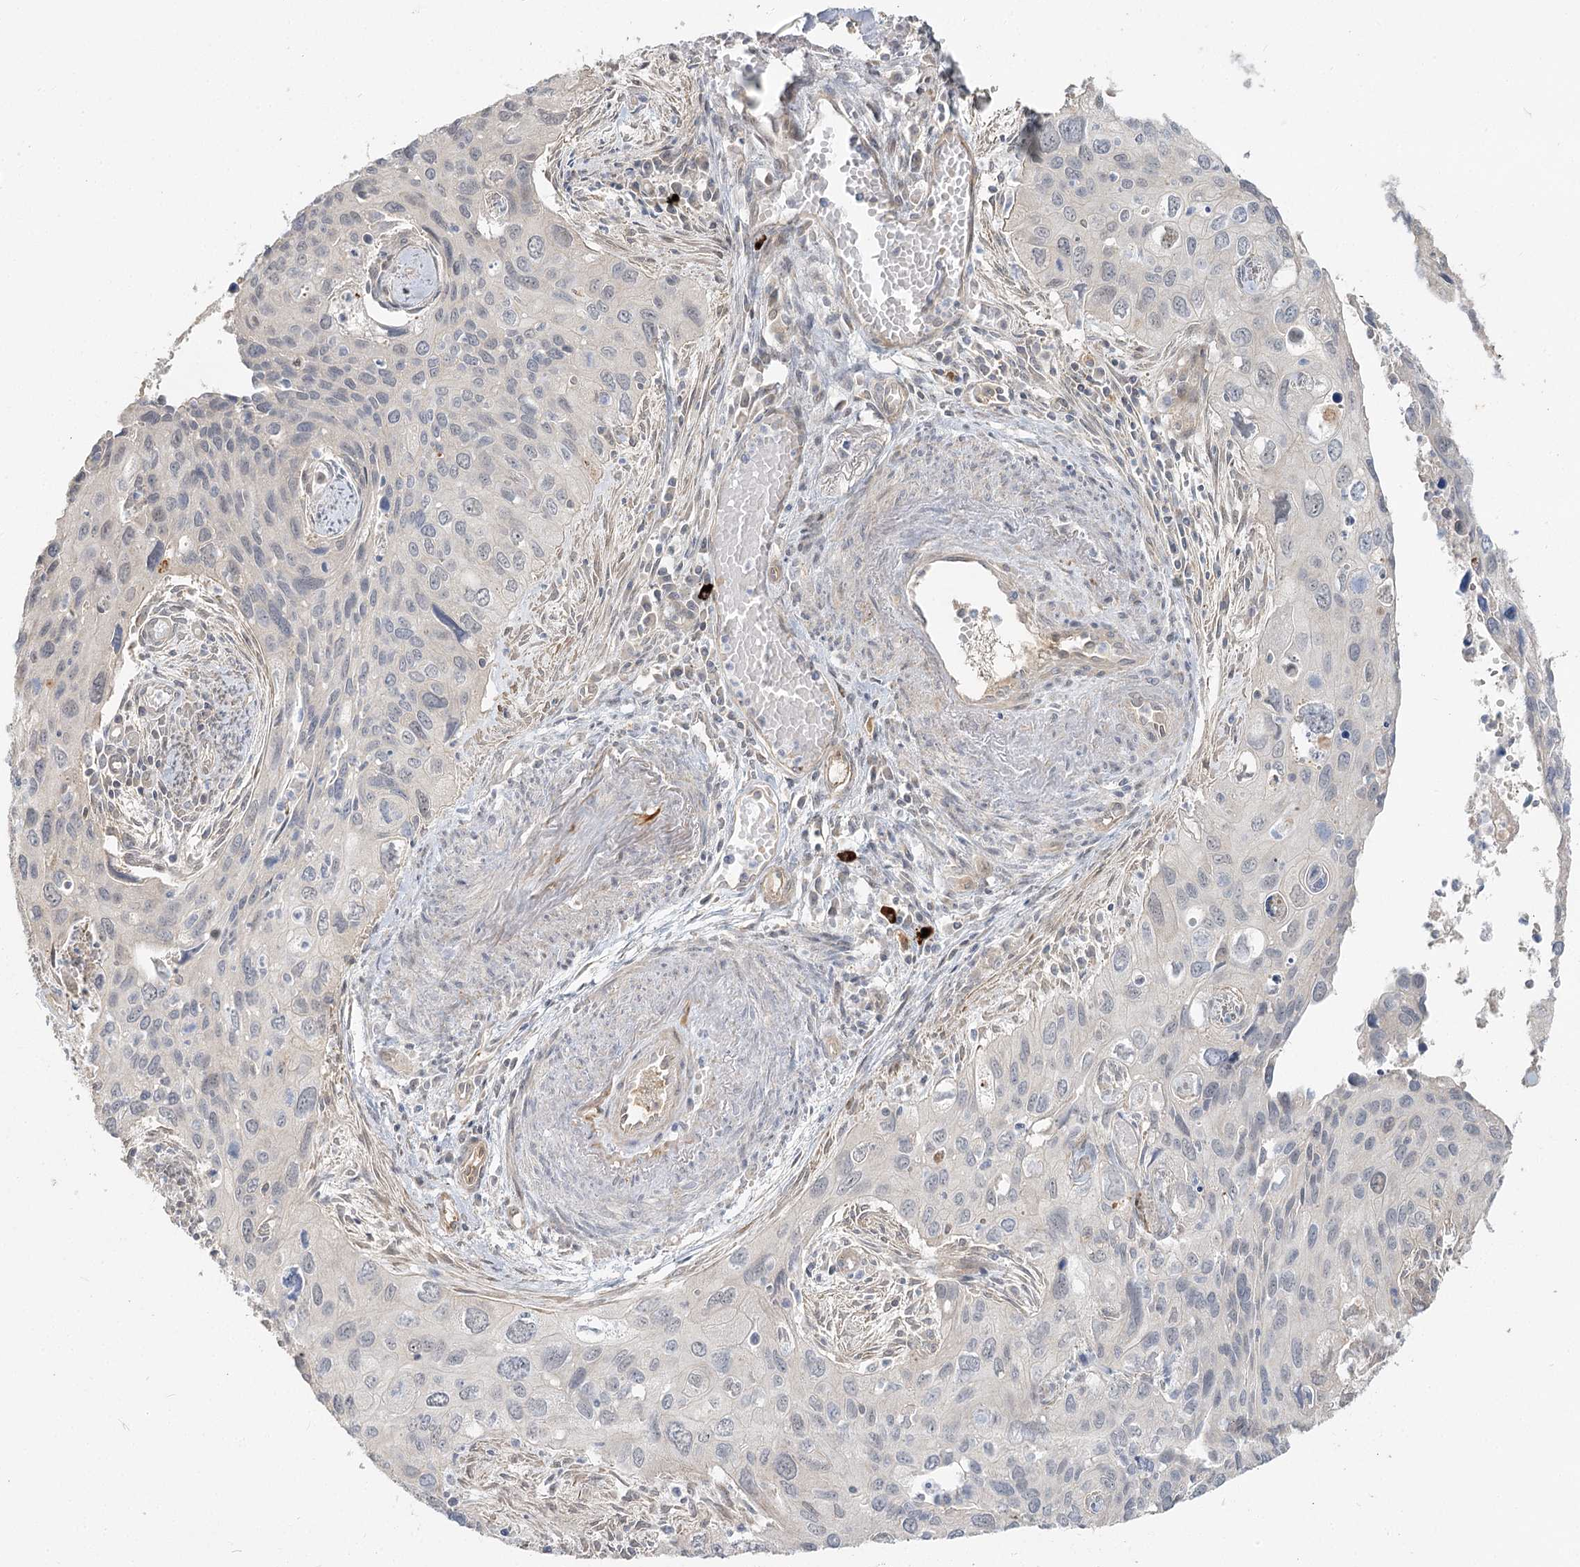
{"staining": {"intensity": "negative", "quantity": "none", "location": "none"}, "tissue": "cervical cancer", "cell_type": "Tumor cells", "image_type": "cancer", "snomed": [{"axis": "morphology", "description": "Squamous cell carcinoma, NOS"}, {"axis": "topography", "description": "Cervix"}], "caption": "Tumor cells show no significant positivity in cervical cancer.", "gene": "GUCY2C", "patient": {"sex": "female", "age": 55}}